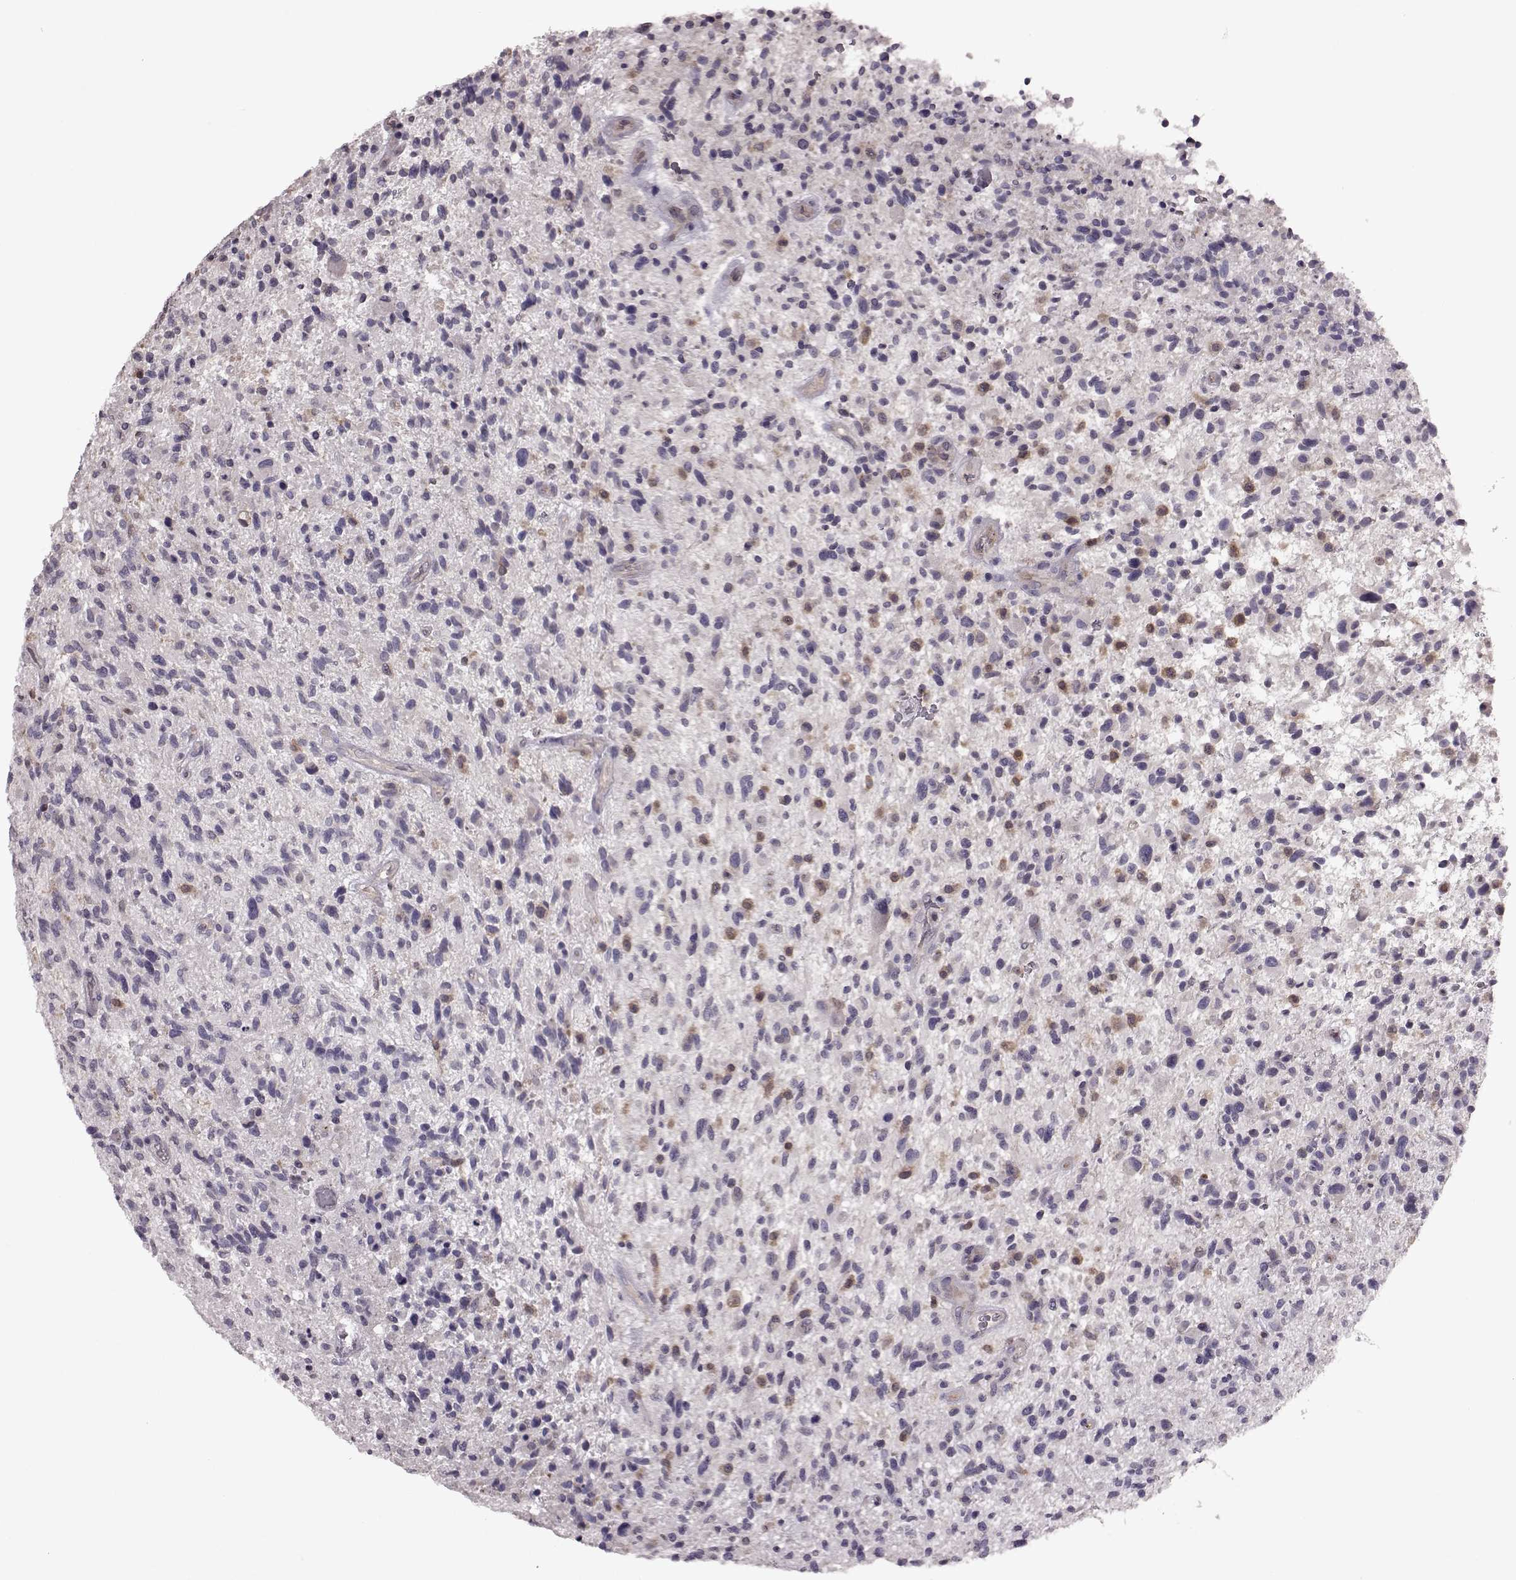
{"staining": {"intensity": "negative", "quantity": "none", "location": "none"}, "tissue": "glioma", "cell_type": "Tumor cells", "image_type": "cancer", "snomed": [{"axis": "morphology", "description": "Glioma, malignant, High grade"}, {"axis": "topography", "description": "Brain"}], "caption": "Tumor cells show no significant protein positivity in malignant glioma (high-grade).", "gene": "CDC42SE1", "patient": {"sex": "male", "age": 47}}